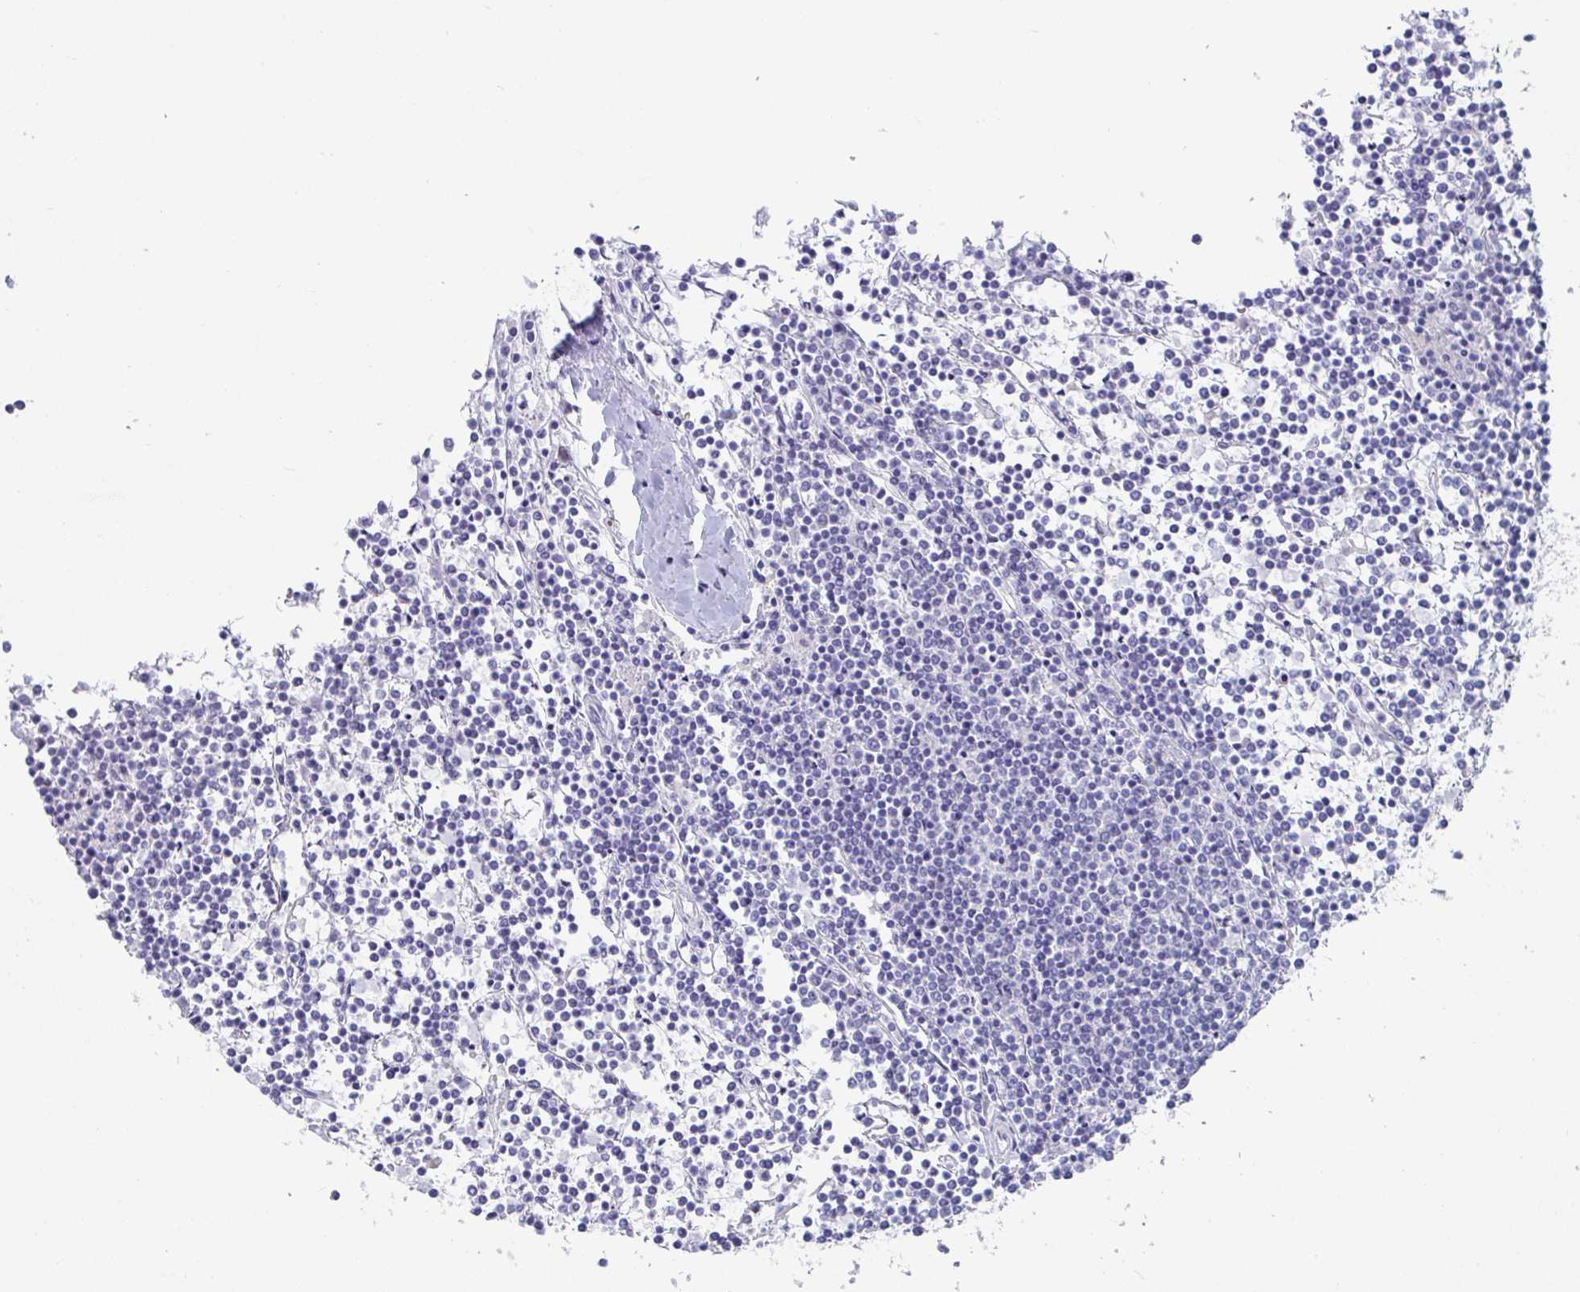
{"staining": {"intensity": "negative", "quantity": "none", "location": "none"}, "tissue": "lymphoma", "cell_type": "Tumor cells", "image_type": "cancer", "snomed": [{"axis": "morphology", "description": "Malignant lymphoma, non-Hodgkin's type, Low grade"}, {"axis": "topography", "description": "Spleen"}], "caption": "The image demonstrates no staining of tumor cells in lymphoma.", "gene": "PLA2G1B", "patient": {"sex": "female", "age": 19}}